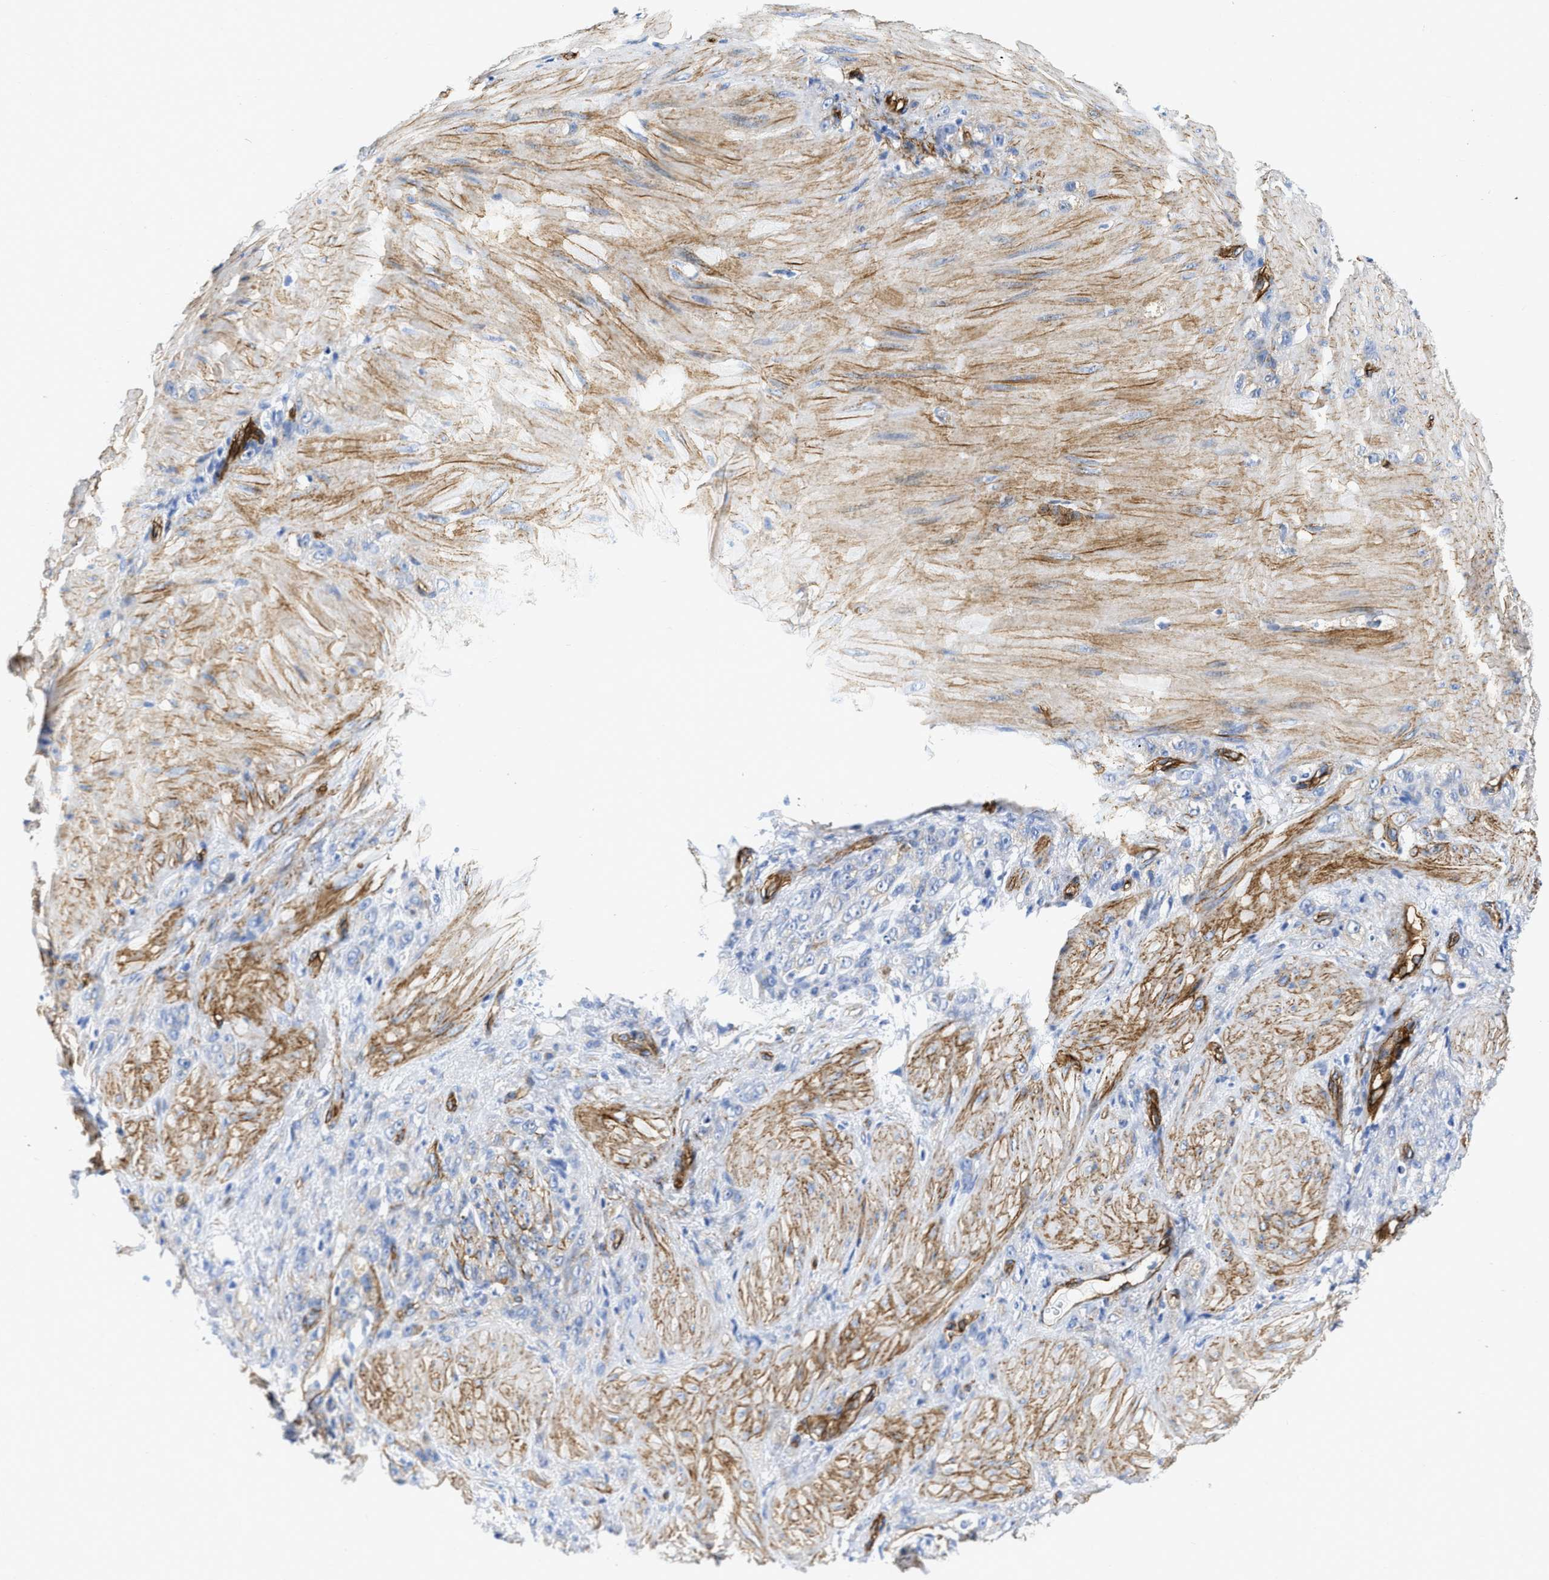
{"staining": {"intensity": "negative", "quantity": "none", "location": "none"}, "tissue": "stomach cancer", "cell_type": "Tumor cells", "image_type": "cancer", "snomed": [{"axis": "morphology", "description": "Normal tissue, NOS"}, {"axis": "morphology", "description": "Adenocarcinoma, NOS"}, {"axis": "topography", "description": "Stomach"}], "caption": "Stomach cancer was stained to show a protein in brown. There is no significant staining in tumor cells.", "gene": "TVP23B", "patient": {"sex": "male", "age": 82}}